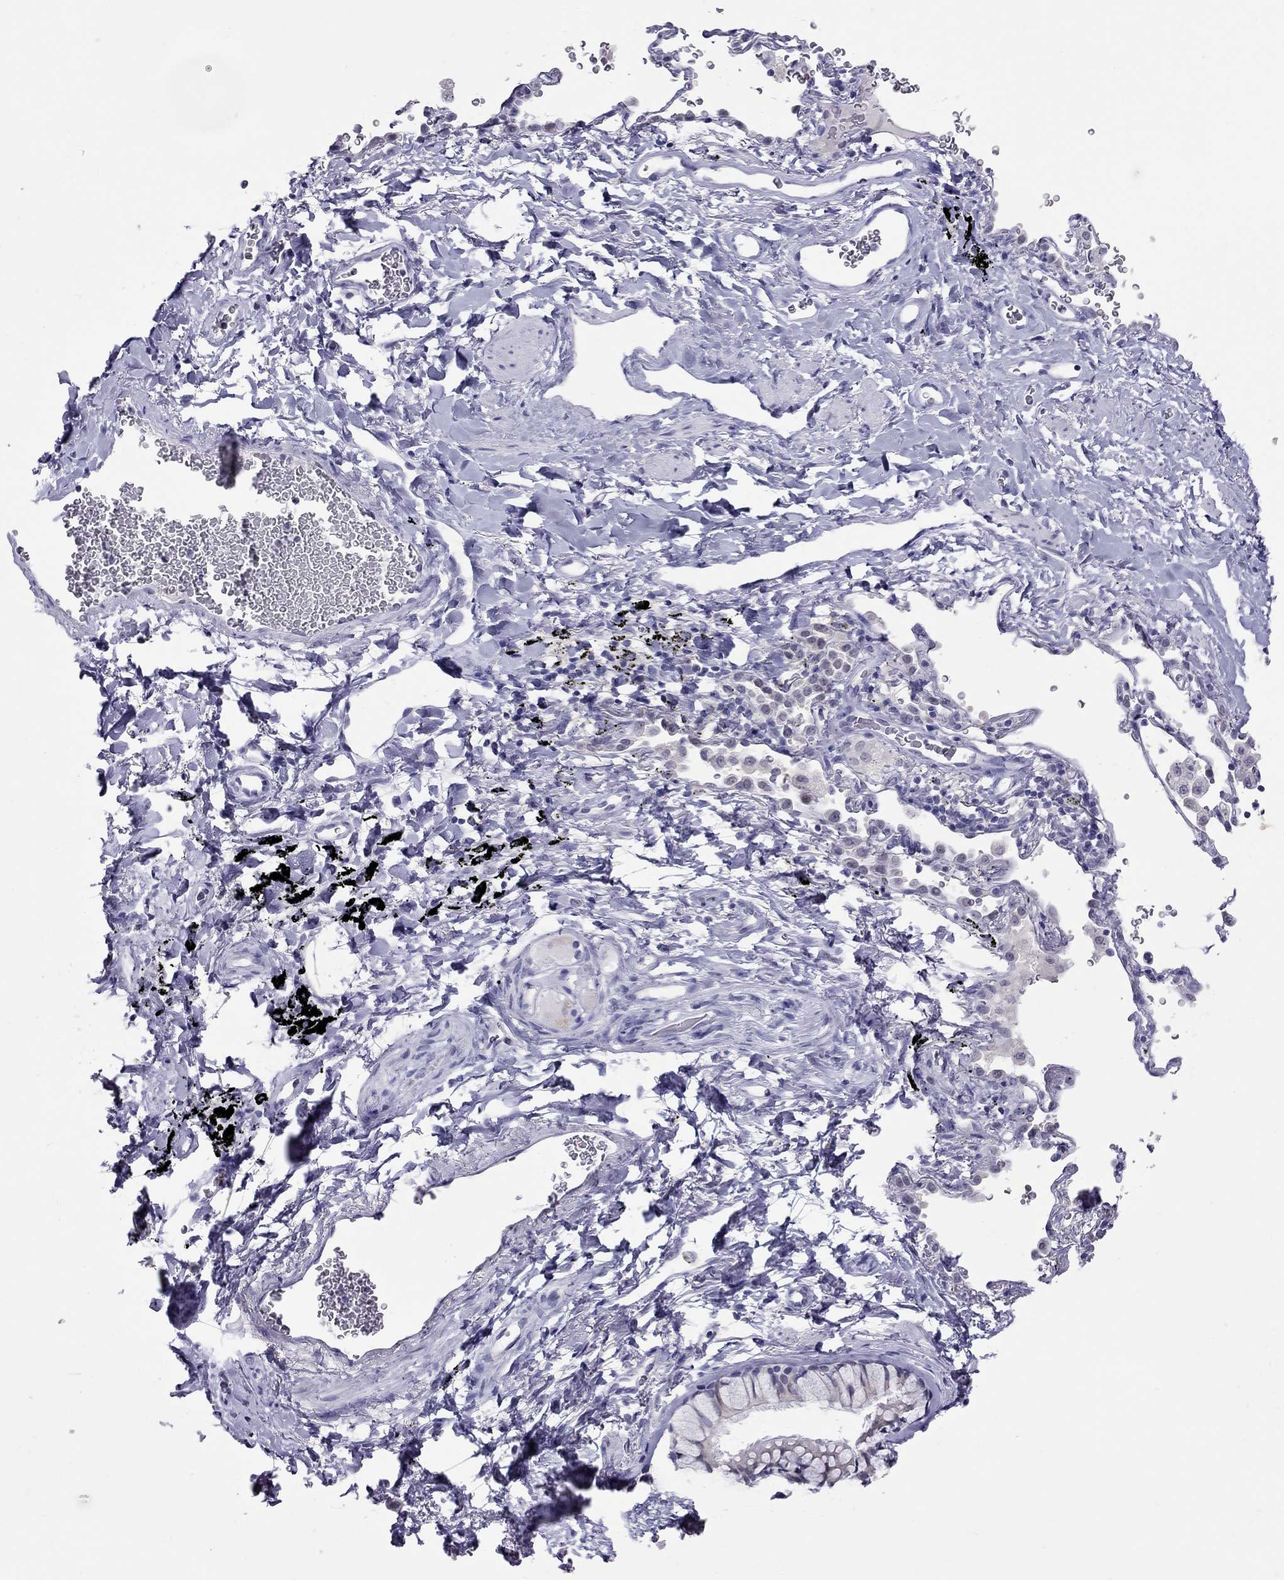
{"staining": {"intensity": "negative", "quantity": "none", "location": "none"}, "tissue": "adipose tissue", "cell_type": "Adipocytes", "image_type": "normal", "snomed": [{"axis": "morphology", "description": "Normal tissue, NOS"}, {"axis": "morphology", "description": "Adenocarcinoma, NOS"}, {"axis": "topography", "description": "Cartilage tissue"}, {"axis": "topography", "description": "Lung"}], "caption": "IHC of benign human adipose tissue displays no expression in adipocytes.", "gene": "CHRNB3", "patient": {"sex": "male", "age": 59}}